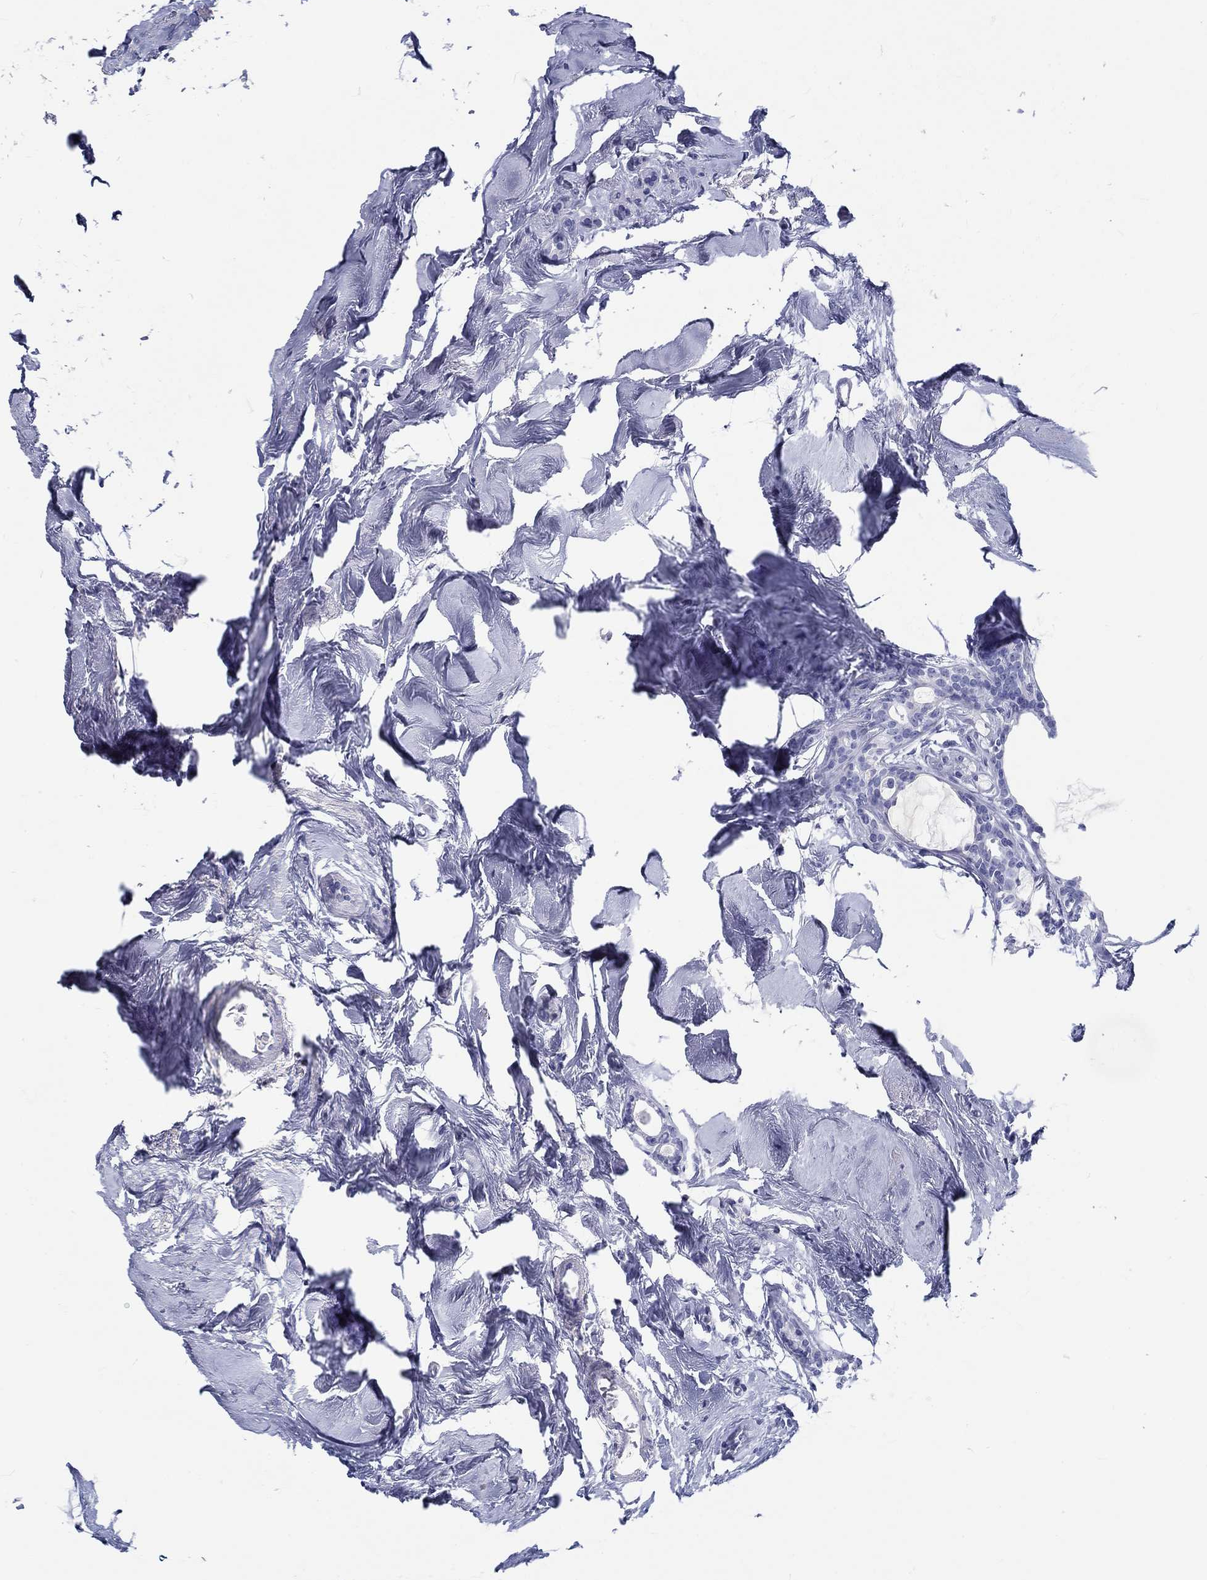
{"staining": {"intensity": "negative", "quantity": "none", "location": "none"}, "tissue": "breast cancer", "cell_type": "Tumor cells", "image_type": "cancer", "snomed": [{"axis": "morphology", "description": "Duct carcinoma"}, {"axis": "topography", "description": "Breast"}], "caption": "Tumor cells are negative for protein expression in human breast invasive ductal carcinoma. The staining was performed using DAB (3,3'-diaminobenzidine) to visualize the protein expression in brown, while the nuclei were stained in blue with hematoxylin (Magnification: 20x).", "gene": "H1-1", "patient": {"sex": "female", "age": 83}}